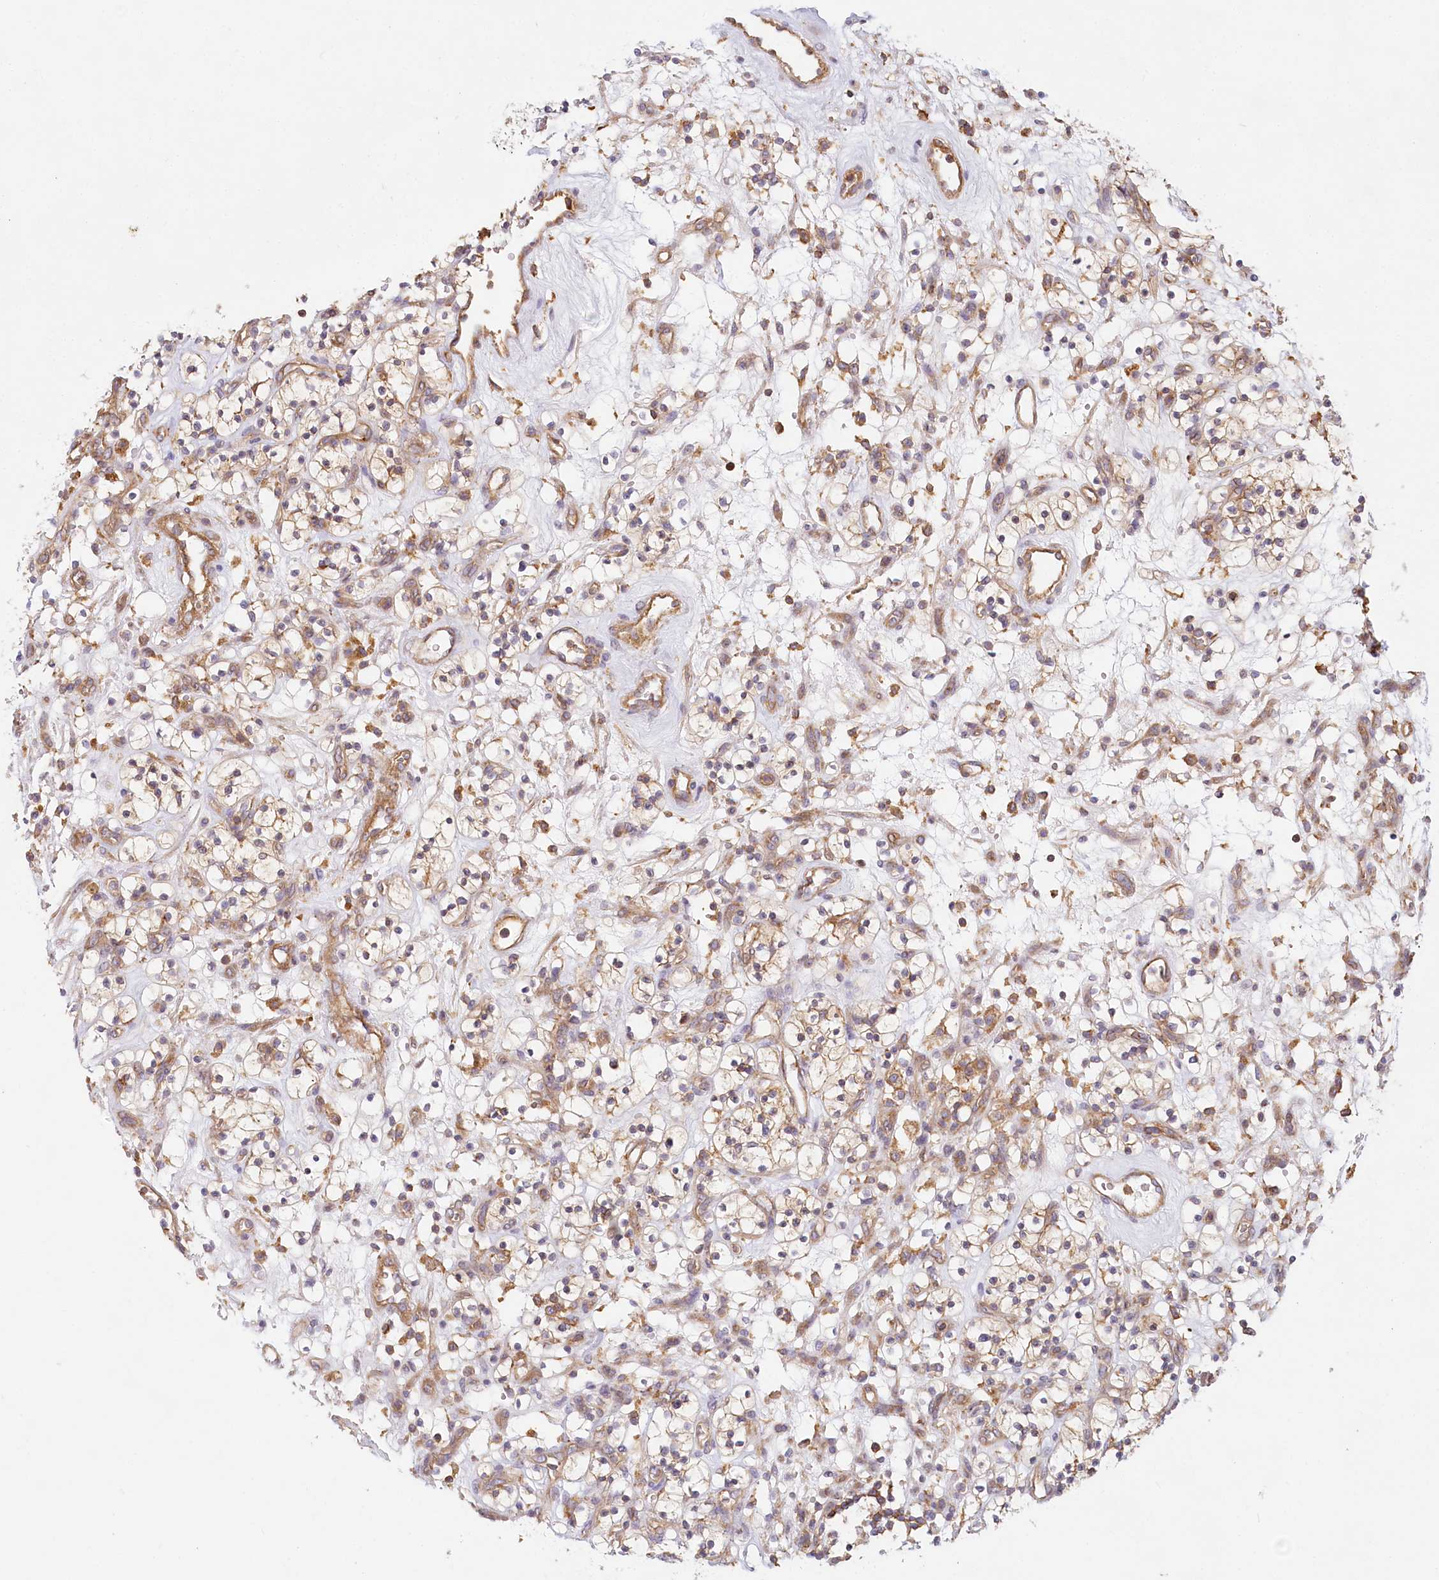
{"staining": {"intensity": "weak", "quantity": ">75%", "location": "cytoplasmic/membranous"}, "tissue": "renal cancer", "cell_type": "Tumor cells", "image_type": "cancer", "snomed": [{"axis": "morphology", "description": "Adenocarcinoma, NOS"}, {"axis": "topography", "description": "Kidney"}], "caption": "Renal adenocarcinoma stained for a protein shows weak cytoplasmic/membranous positivity in tumor cells. Using DAB (brown) and hematoxylin (blue) stains, captured at high magnification using brightfield microscopy.", "gene": "UMPS", "patient": {"sex": "female", "age": 57}}